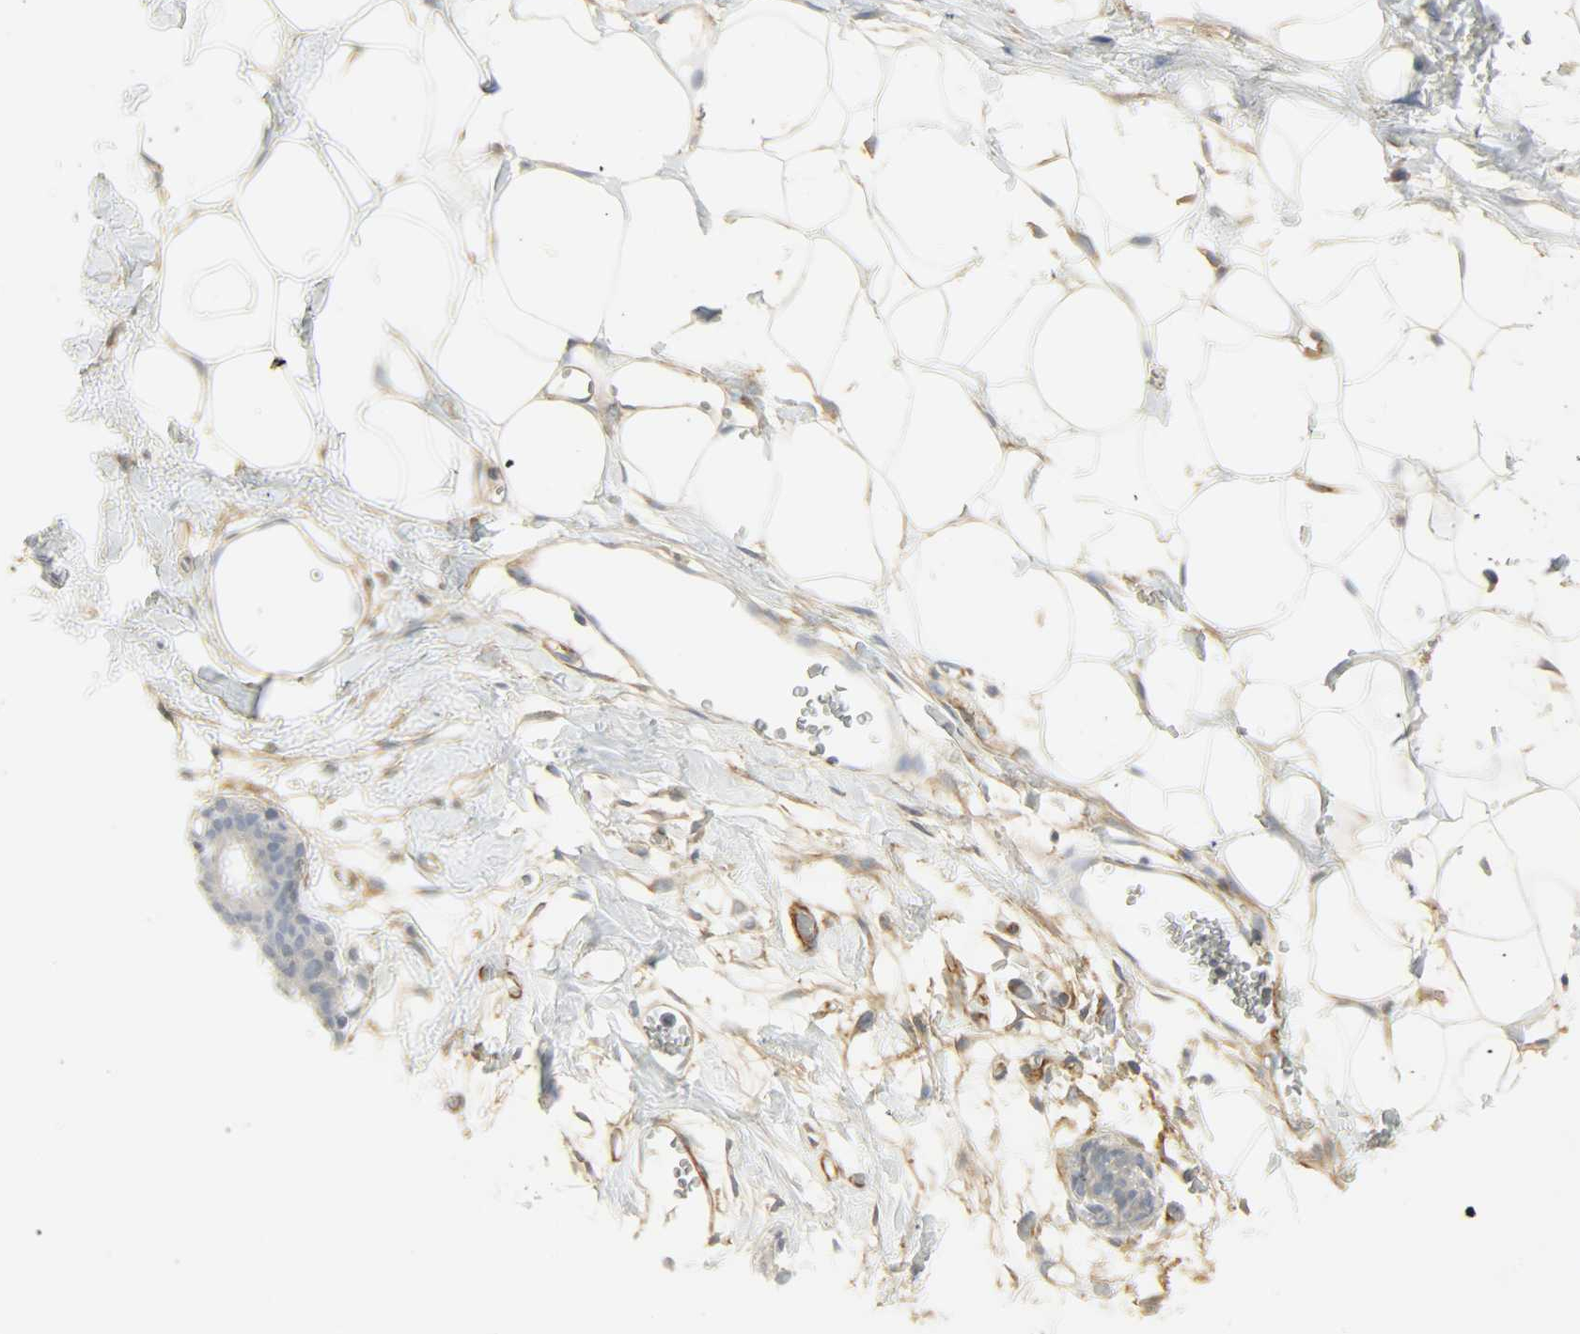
{"staining": {"intensity": "negative", "quantity": "none", "location": "none"}, "tissue": "adipose tissue", "cell_type": "Adipocytes", "image_type": "normal", "snomed": [{"axis": "morphology", "description": "Normal tissue, NOS"}, {"axis": "topography", "description": "Breast"}, {"axis": "topography", "description": "Soft tissue"}], "caption": "DAB immunohistochemical staining of benign human adipose tissue exhibits no significant positivity in adipocytes.", "gene": "ENPEP", "patient": {"sex": "female", "age": 25}}